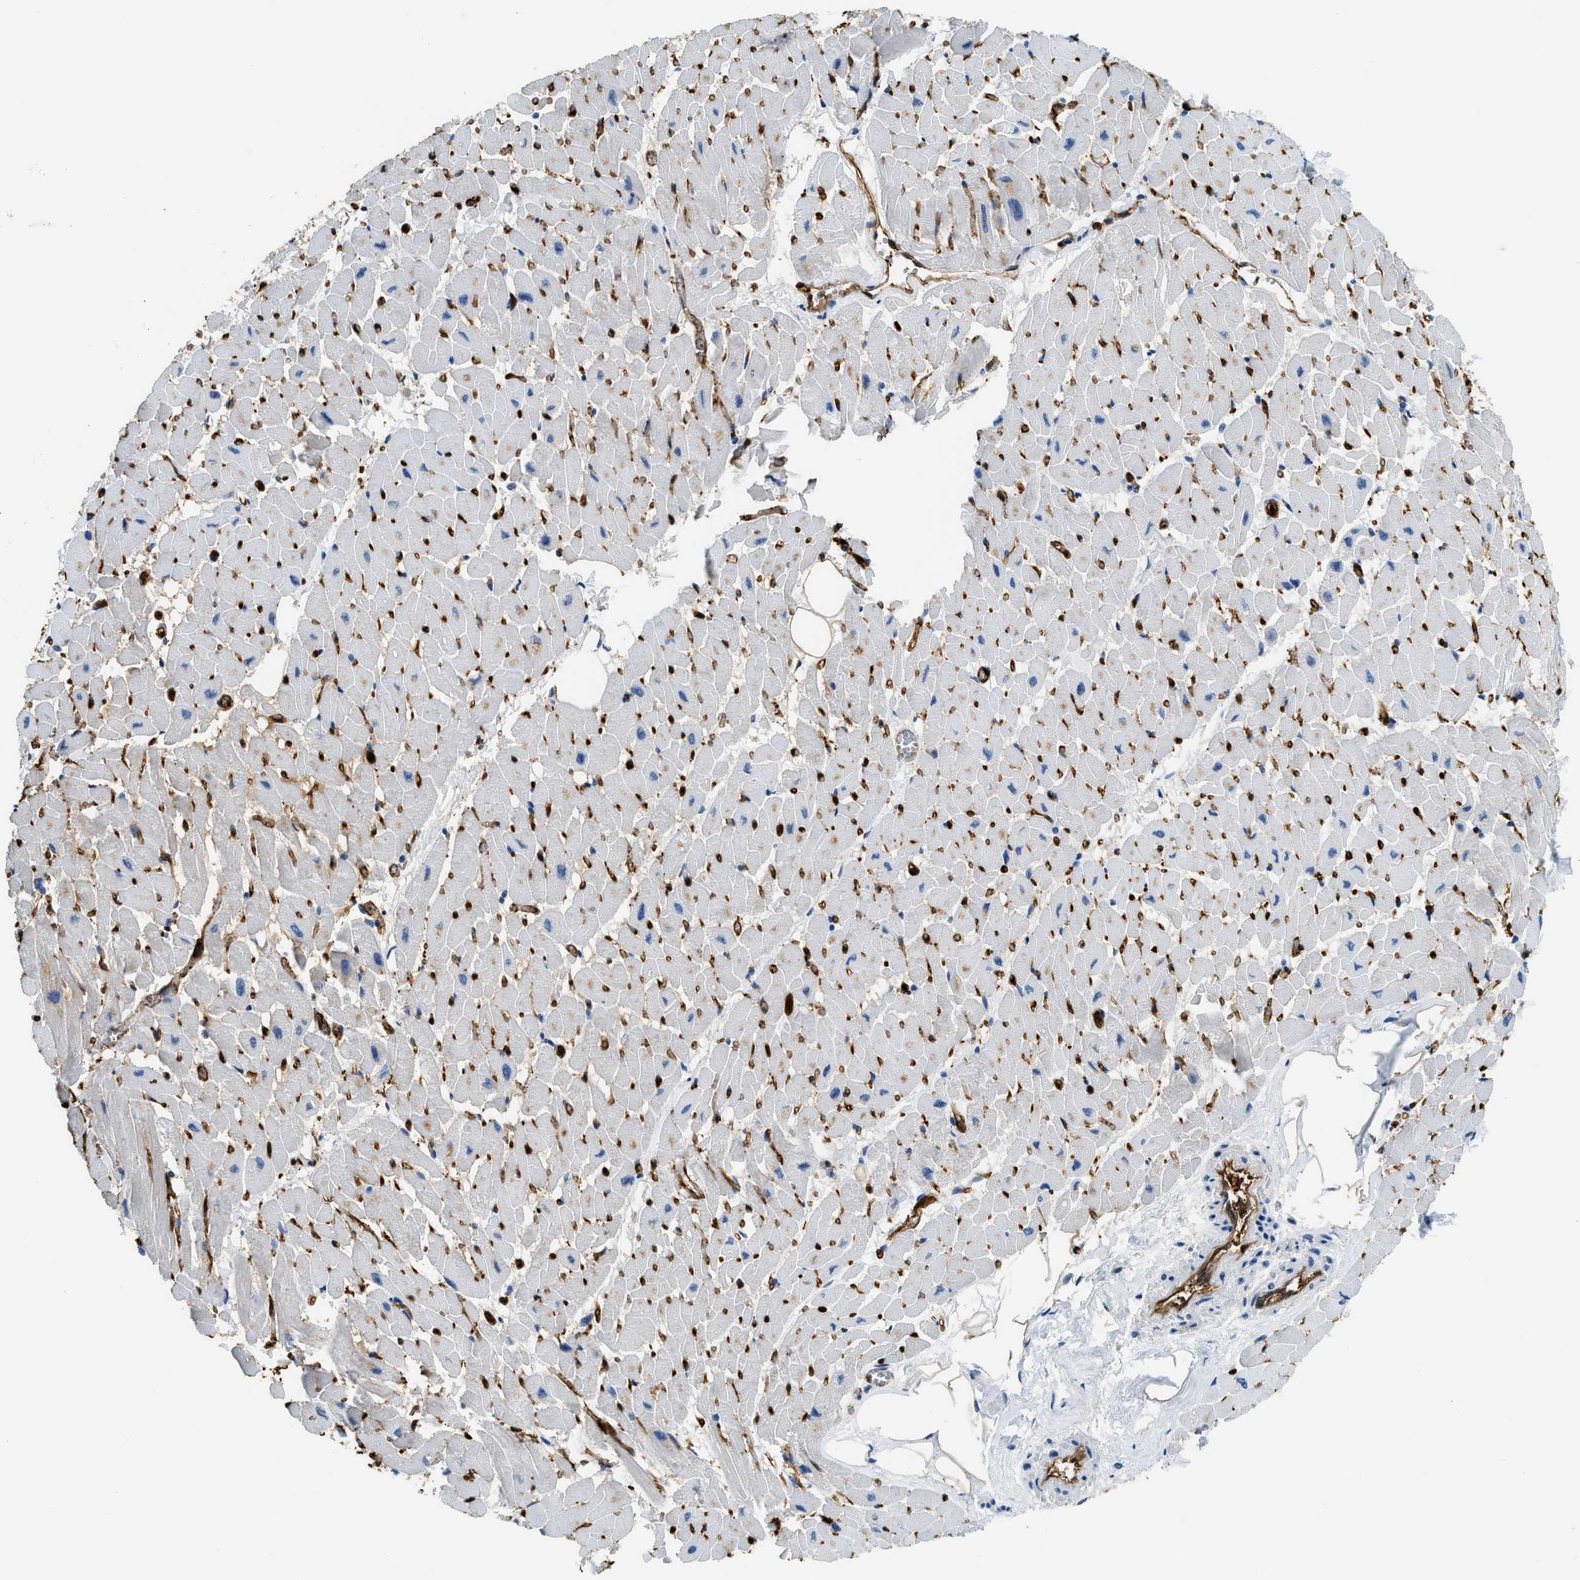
{"staining": {"intensity": "negative", "quantity": "none", "location": "none"}, "tissue": "heart muscle", "cell_type": "Cardiomyocytes", "image_type": "normal", "snomed": [{"axis": "morphology", "description": "Normal tissue, NOS"}, {"axis": "topography", "description": "Heart"}], "caption": "The photomicrograph shows no staining of cardiomyocytes in benign heart muscle.", "gene": "ANXA3", "patient": {"sex": "female", "age": 19}}